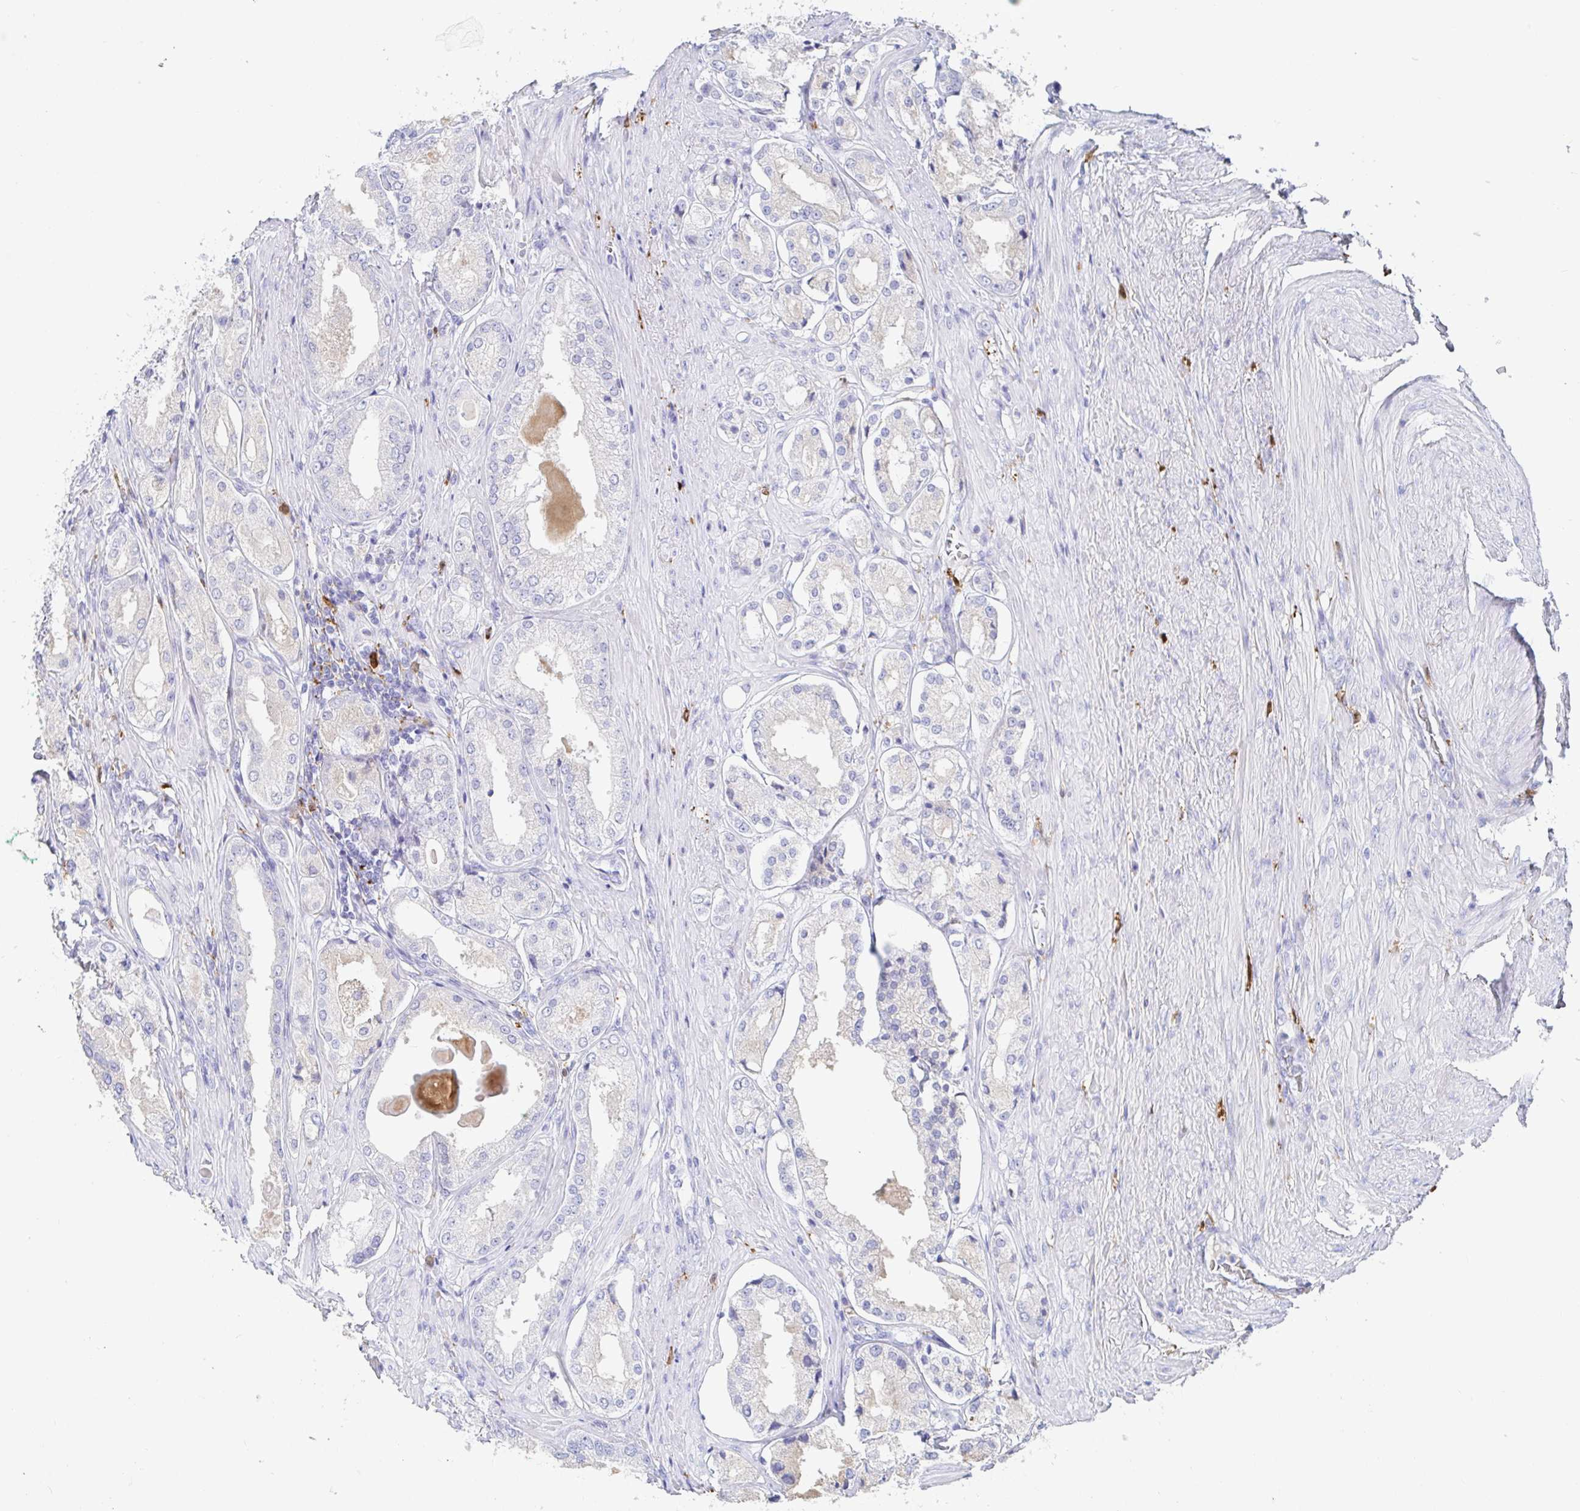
{"staining": {"intensity": "negative", "quantity": "none", "location": "none"}, "tissue": "prostate cancer", "cell_type": "Tumor cells", "image_type": "cancer", "snomed": [{"axis": "morphology", "description": "Adenocarcinoma, Low grade"}, {"axis": "topography", "description": "Prostate"}], "caption": "Tumor cells show no significant protein expression in prostate cancer (adenocarcinoma (low-grade)).", "gene": "OR2A4", "patient": {"sex": "male", "age": 68}}